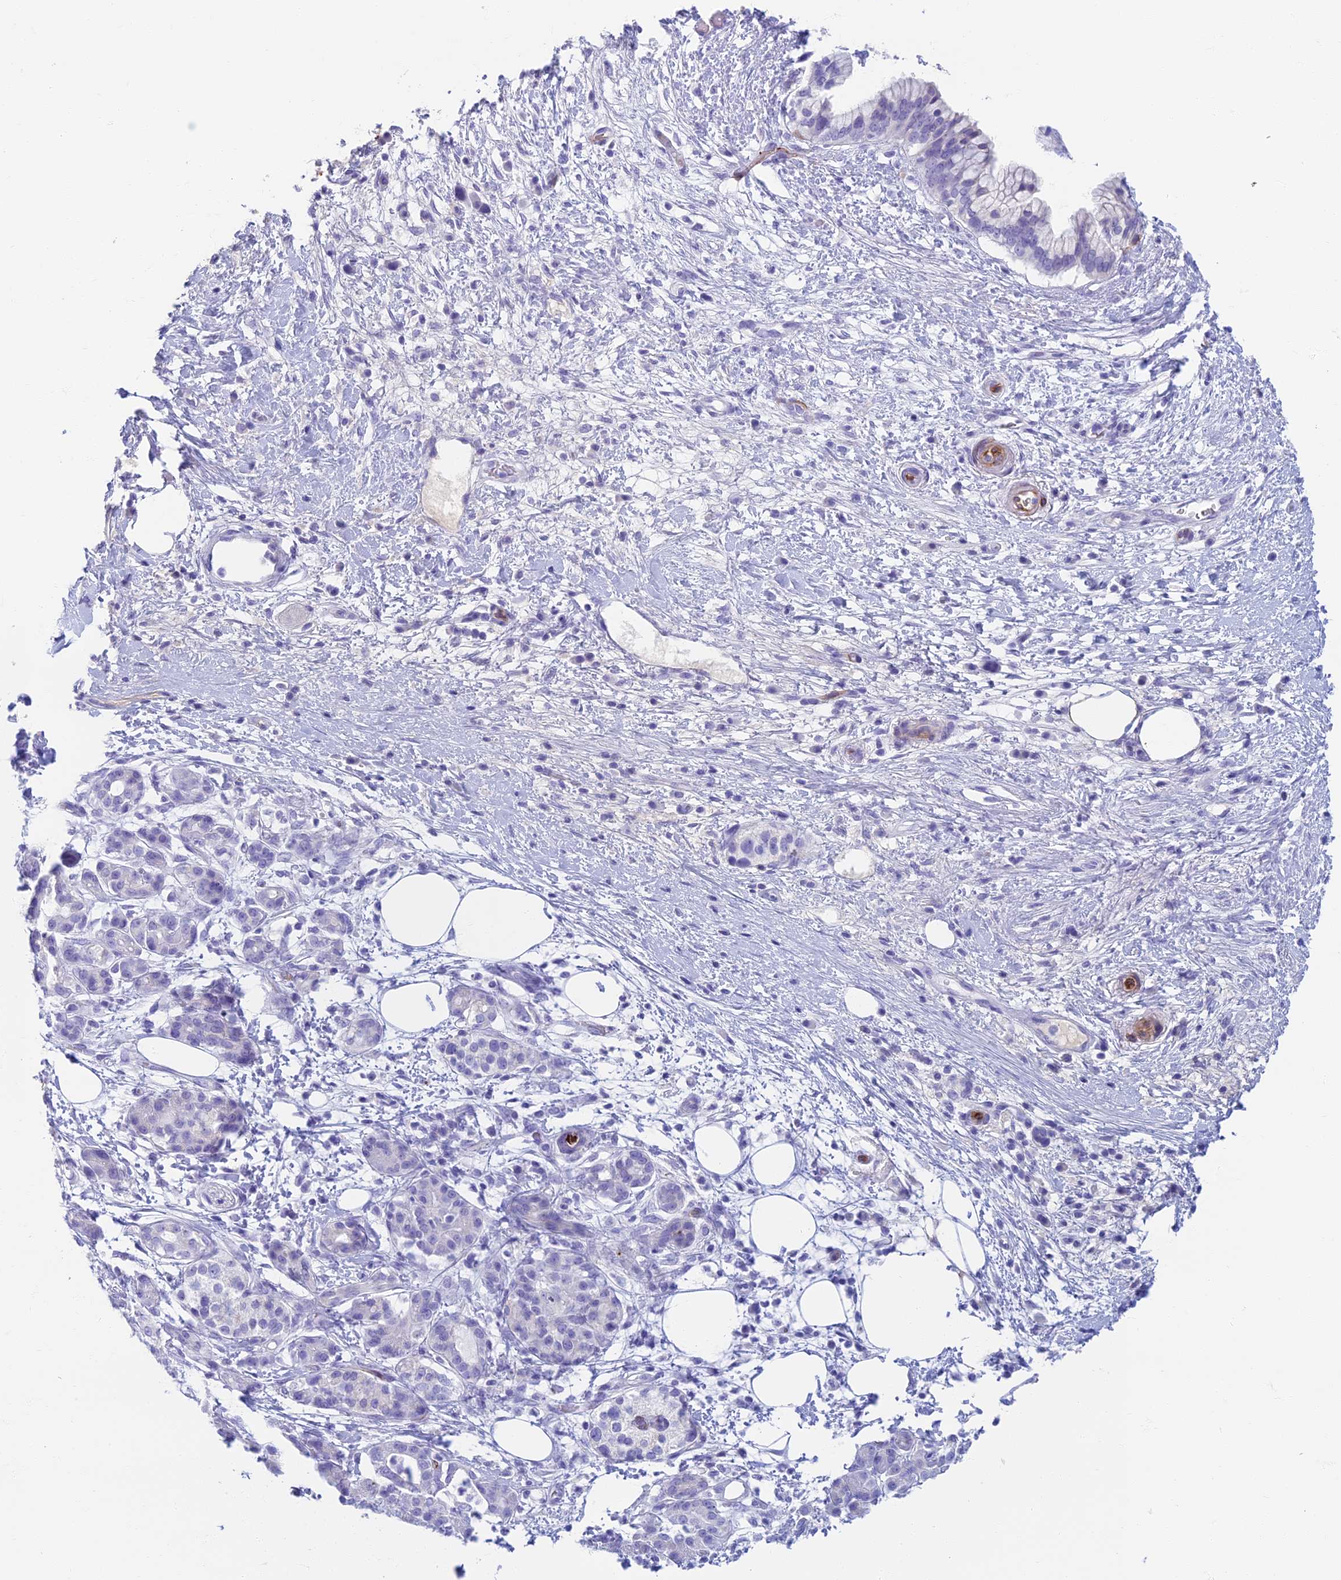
{"staining": {"intensity": "negative", "quantity": "none", "location": "none"}, "tissue": "pancreatic cancer", "cell_type": "Tumor cells", "image_type": "cancer", "snomed": [{"axis": "morphology", "description": "Adenocarcinoma, NOS"}, {"axis": "topography", "description": "Pancreas"}], "caption": "Tumor cells are negative for protein expression in human adenocarcinoma (pancreatic).", "gene": "ETFRF1", "patient": {"sex": "female", "age": 73}}